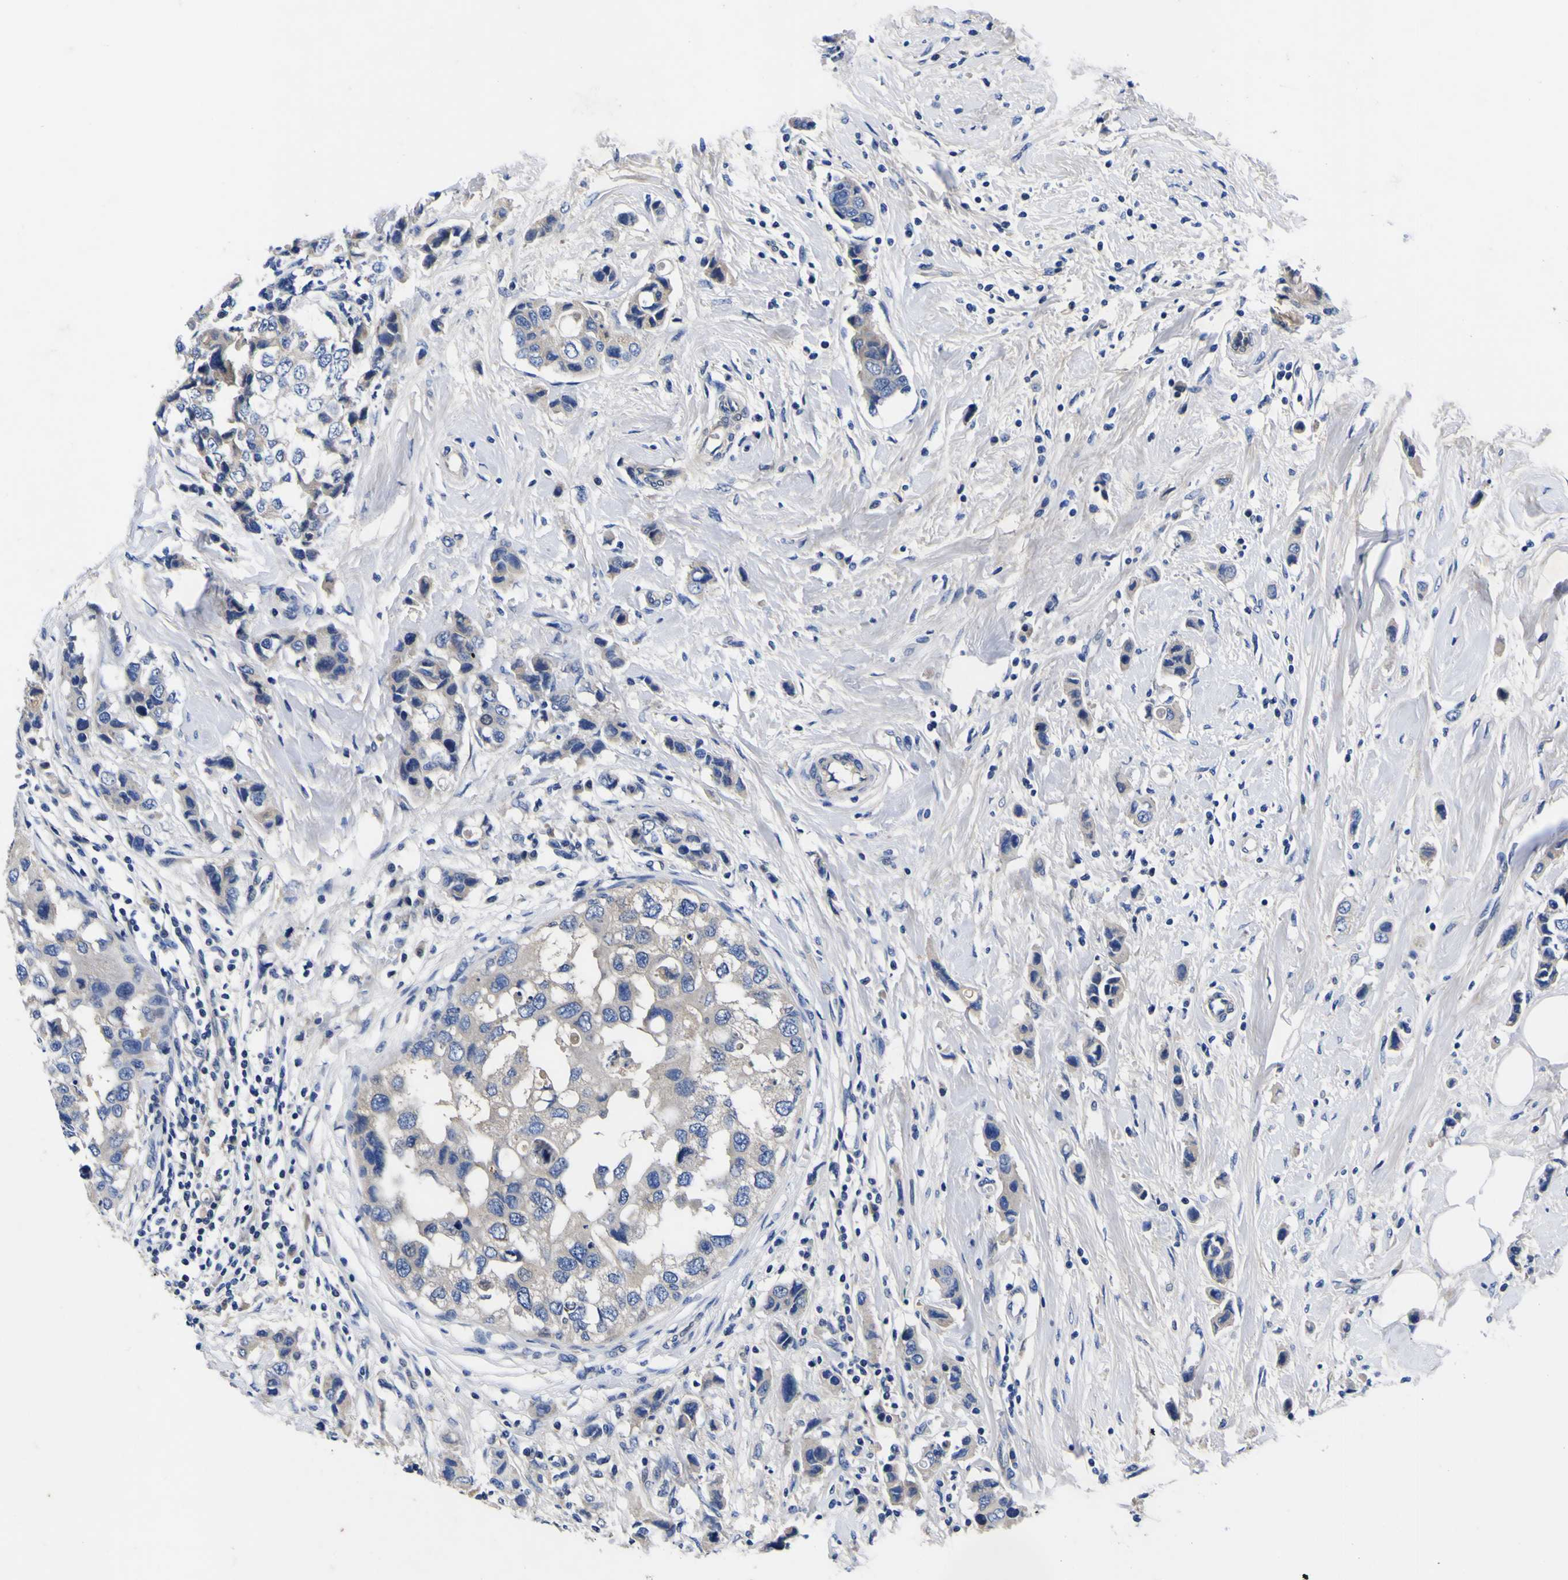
{"staining": {"intensity": "negative", "quantity": "none", "location": "none"}, "tissue": "breast cancer", "cell_type": "Tumor cells", "image_type": "cancer", "snomed": [{"axis": "morphology", "description": "Normal tissue, NOS"}, {"axis": "morphology", "description": "Duct carcinoma"}, {"axis": "topography", "description": "Breast"}], "caption": "An IHC histopathology image of breast cancer is shown. There is no staining in tumor cells of breast cancer. Nuclei are stained in blue.", "gene": "VASN", "patient": {"sex": "female", "age": 50}}